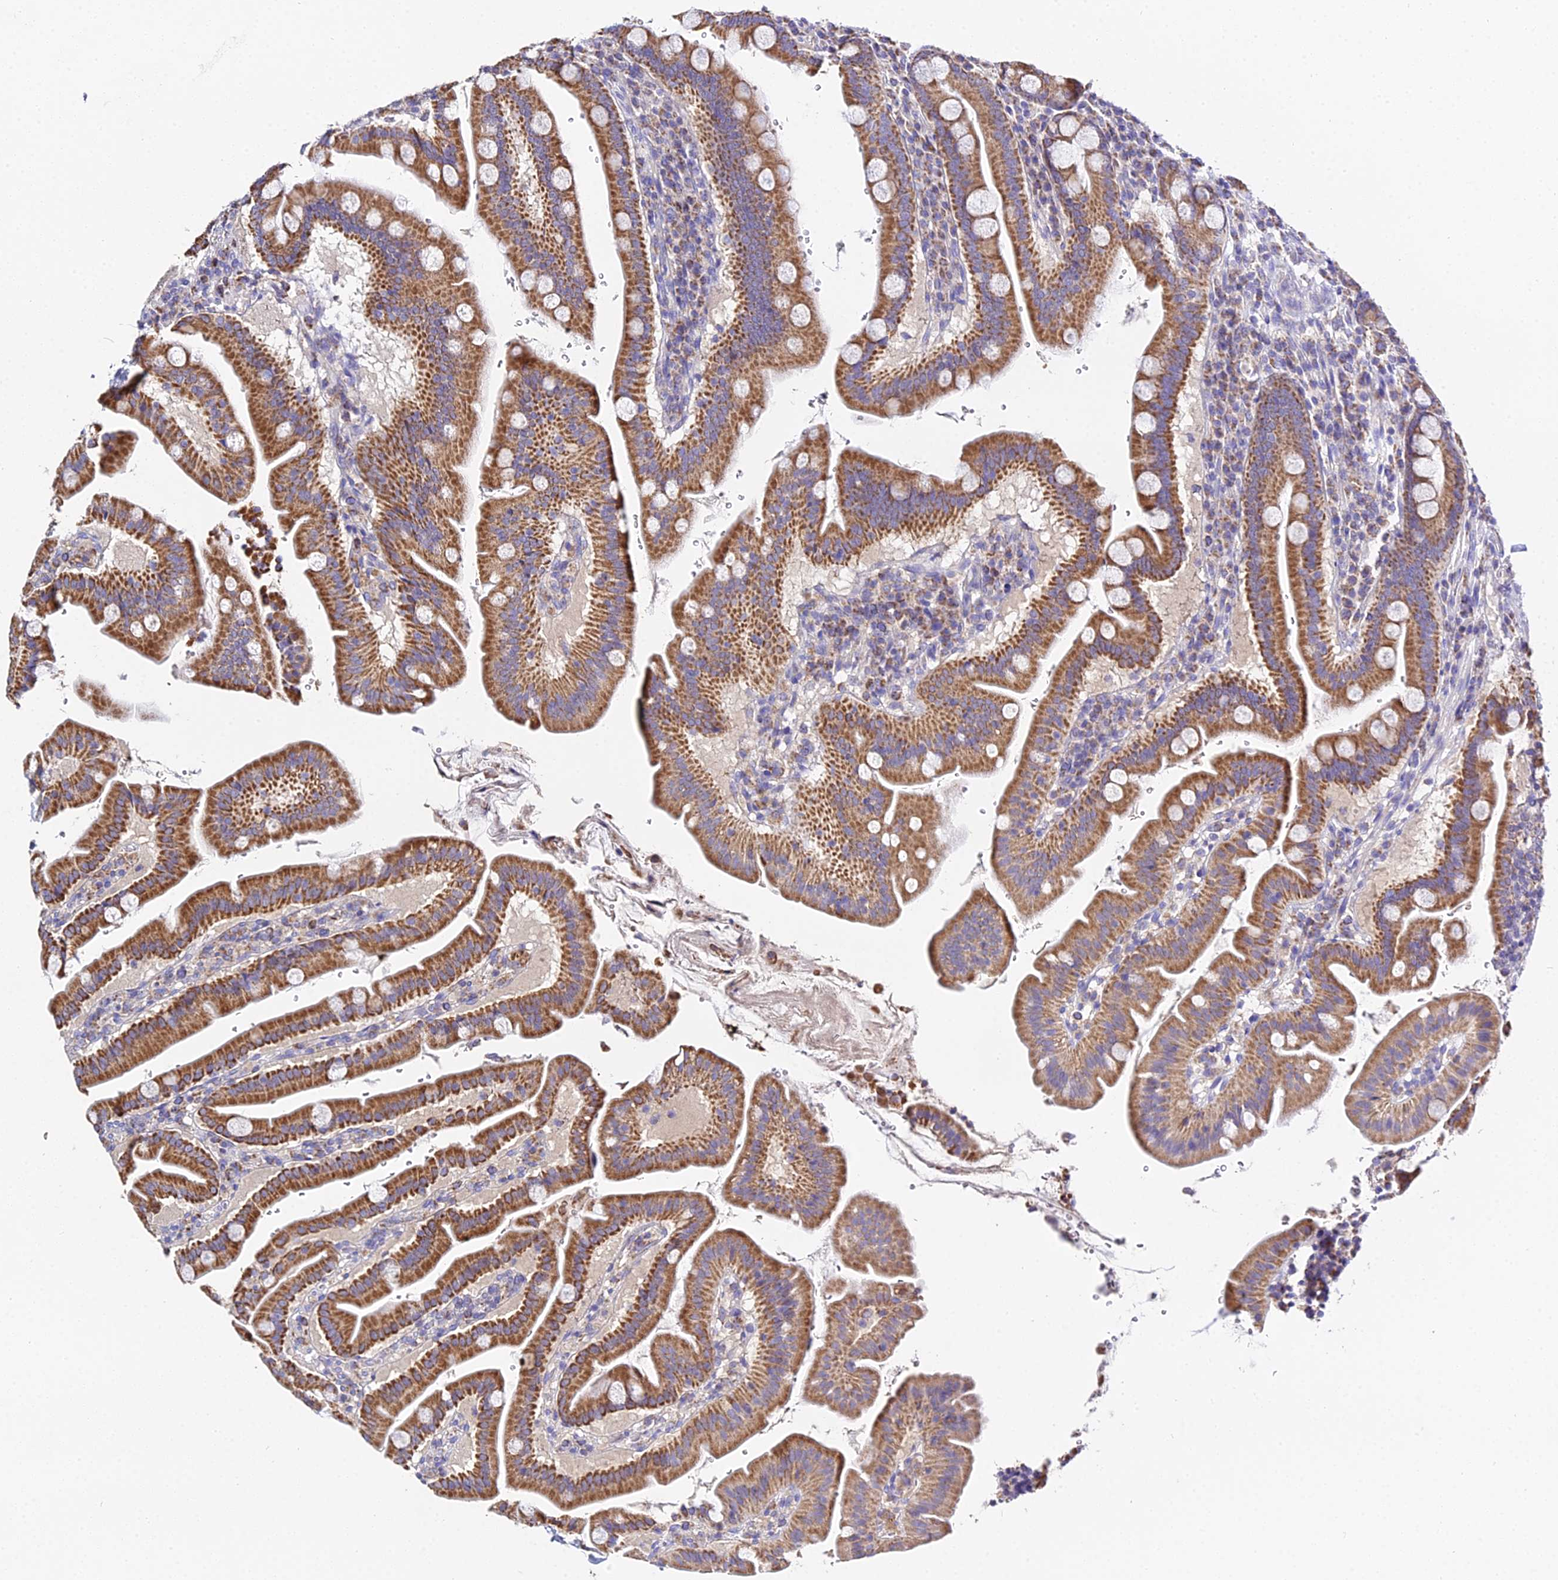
{"staining": {"intensity": "moderate", "quantity": ">75%", "location": "cytoplasmic/membranous"}, "tissue": "duodenum", "cell_type": "Glandular cells", "image_type": "normal", "snomed": [{"axis": "morphology", "description": "Normal tissue, NOS"}, {"axis": "morphology", "description": "Adenocarcinoma, NOS"}, {"axis": "topography", "description": "Pancreas"}, {"axis": "topography", "description": "Duodenum"}], "caption": "DAB (3,3'-diaminobenzidine) immunohistochemical staining of benign human duodenum reveals moderate cytoplasmic/membranous protein staining in about >75% of glandular cells.", "gene": "TYW5", "patient": {"sex": "male", "age": 50}}